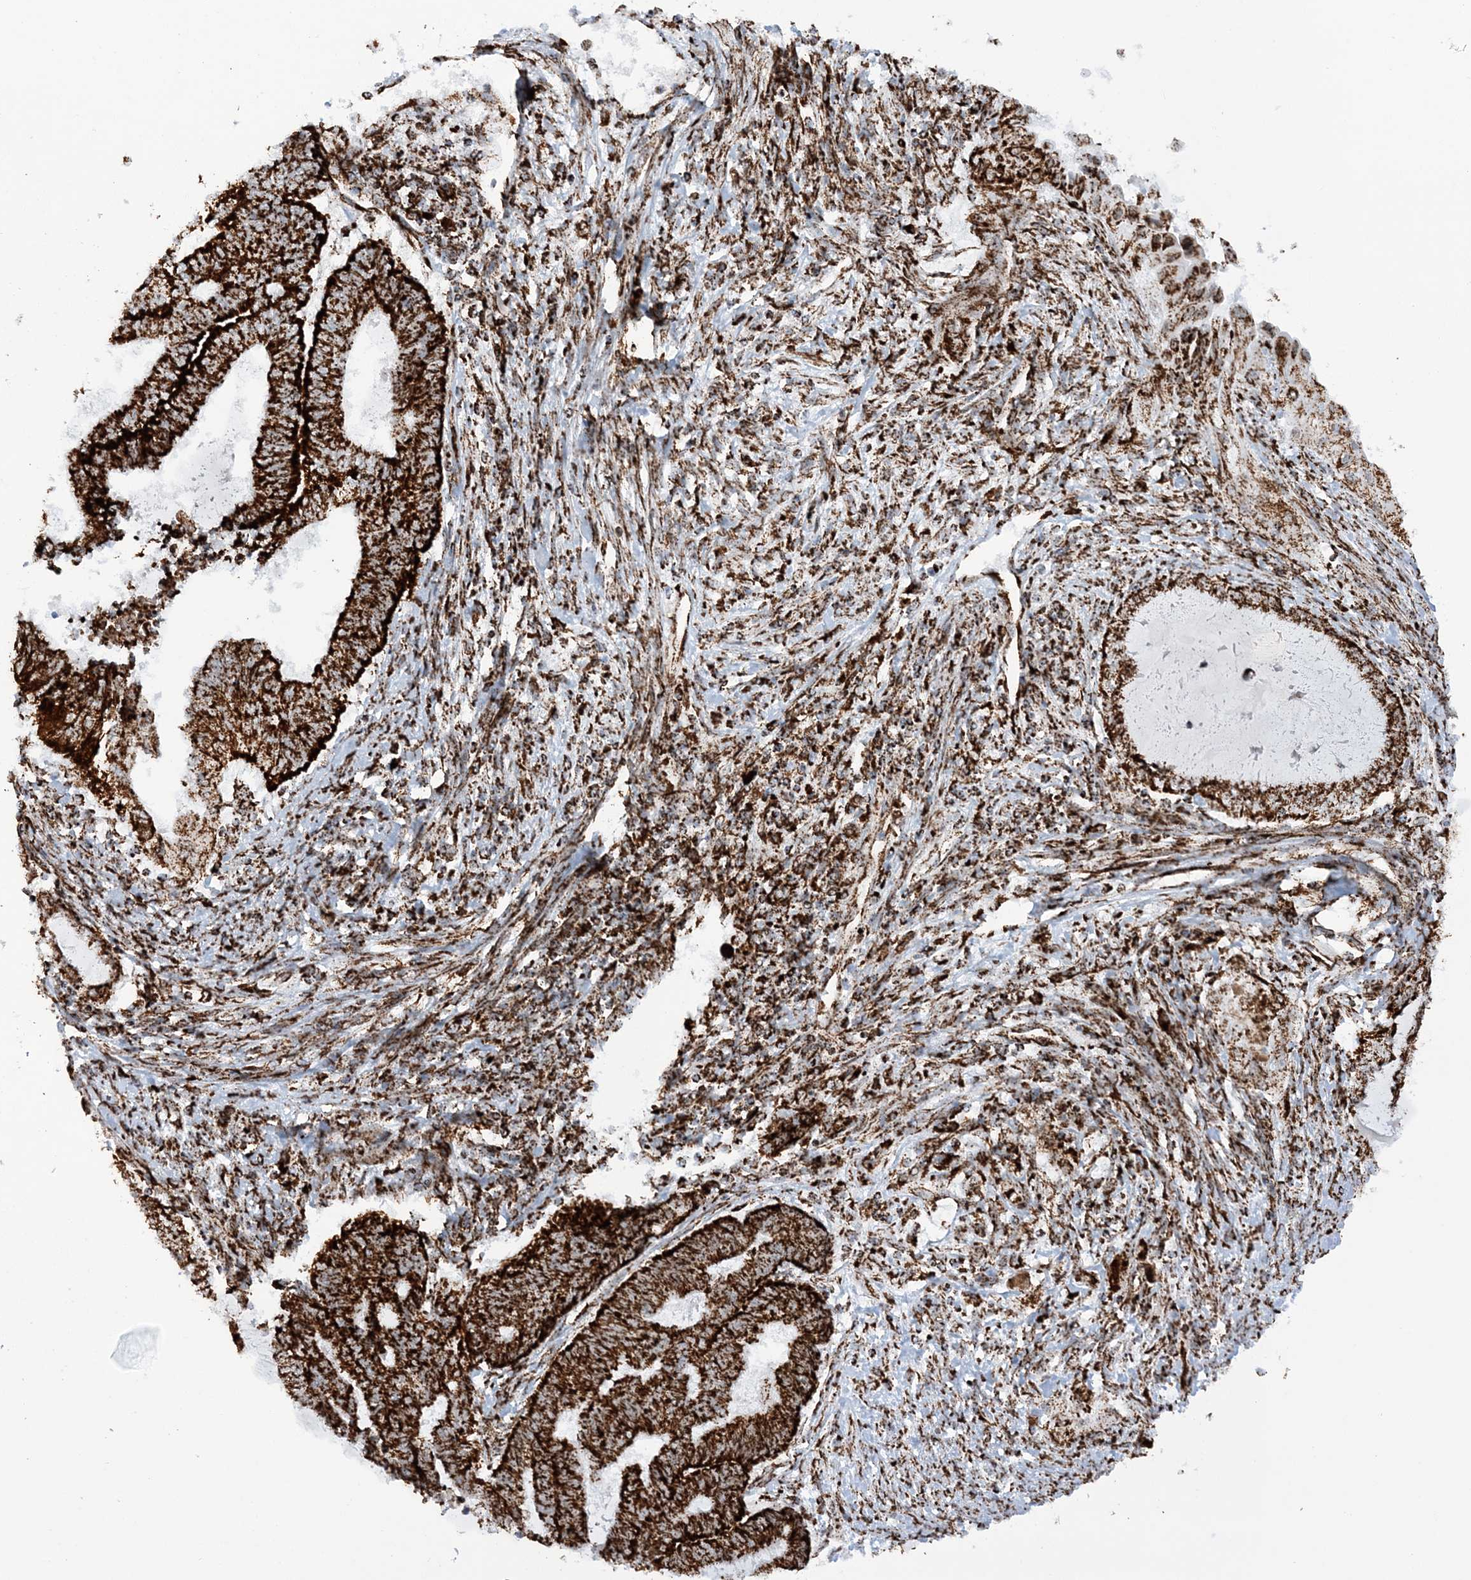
{"staining": {"intensity": "strong", "quantity": ">75%", "location": "cytoplasmic/membranous"}, "tissue": "endometrial cancer", "cell_type": "Tumor cells", "image_type": "cancer", "snomed": [{"axis": "morphology", "description": "Adenocarcinoma, NOS"}, {"axis": "topography", "description": "Uterus"}, {"axis": "topography", "description": "Endometrium"}], "caption": "Endometrial cancer (adenocarcinoma) stained with immunohistochemistry exhibits strong cytoplasmic/membranous staining in approximately >75% of tumor cells.", "gene": "CRY2", "patient": {"sex": "female", "age": 70}}